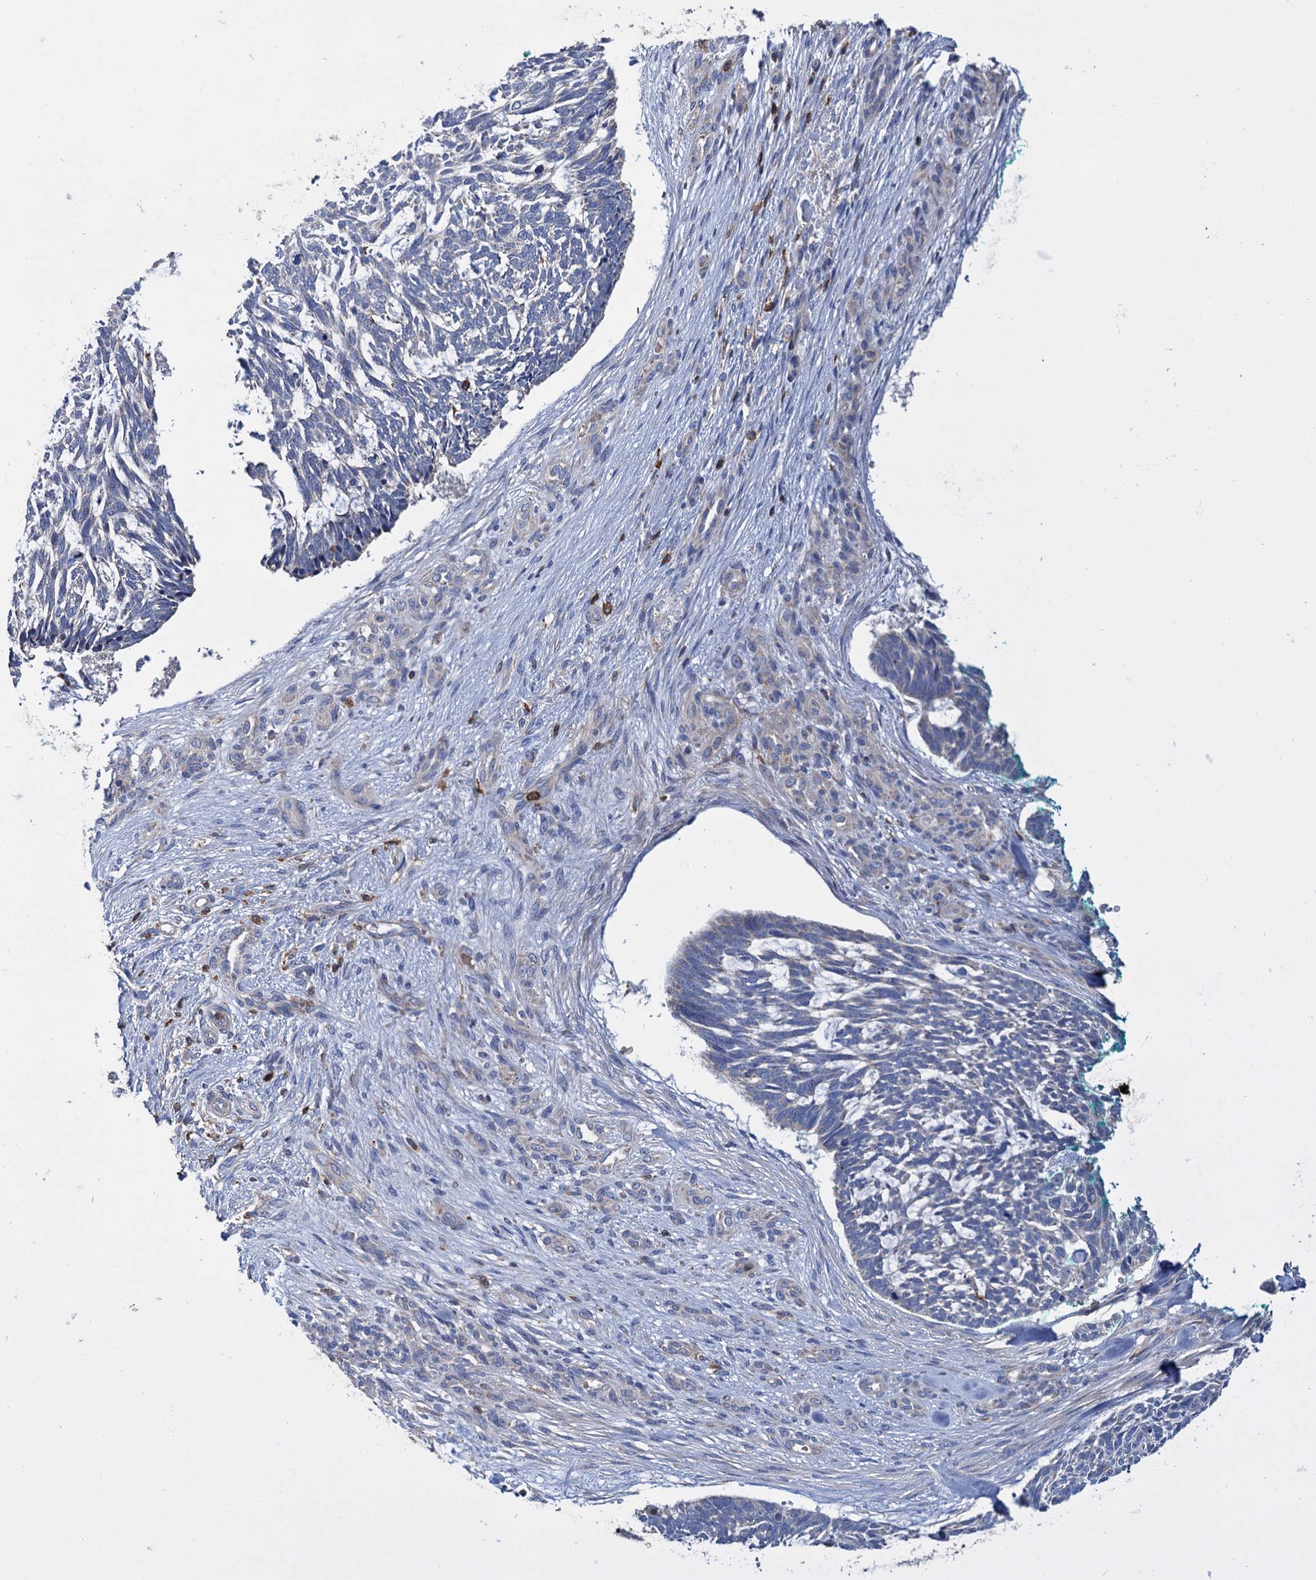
{"staining": {"intensity": "negative", "quantity": "none", "location": "none"}, "tissue": "skin cancer", "cell_type": "Tumor cells", "image_type": "cancer", "snomed": [{"axis": "morphology", "description": "Basal cell carcinoma"}, {"axis": "topography", "description": "Skin"}], "caption": "There is no significant positivity in tumor cells of skin basal cell carcinoma.", "gene": "UBASH3B", "patient": {"sex": "male", "age": 88}}